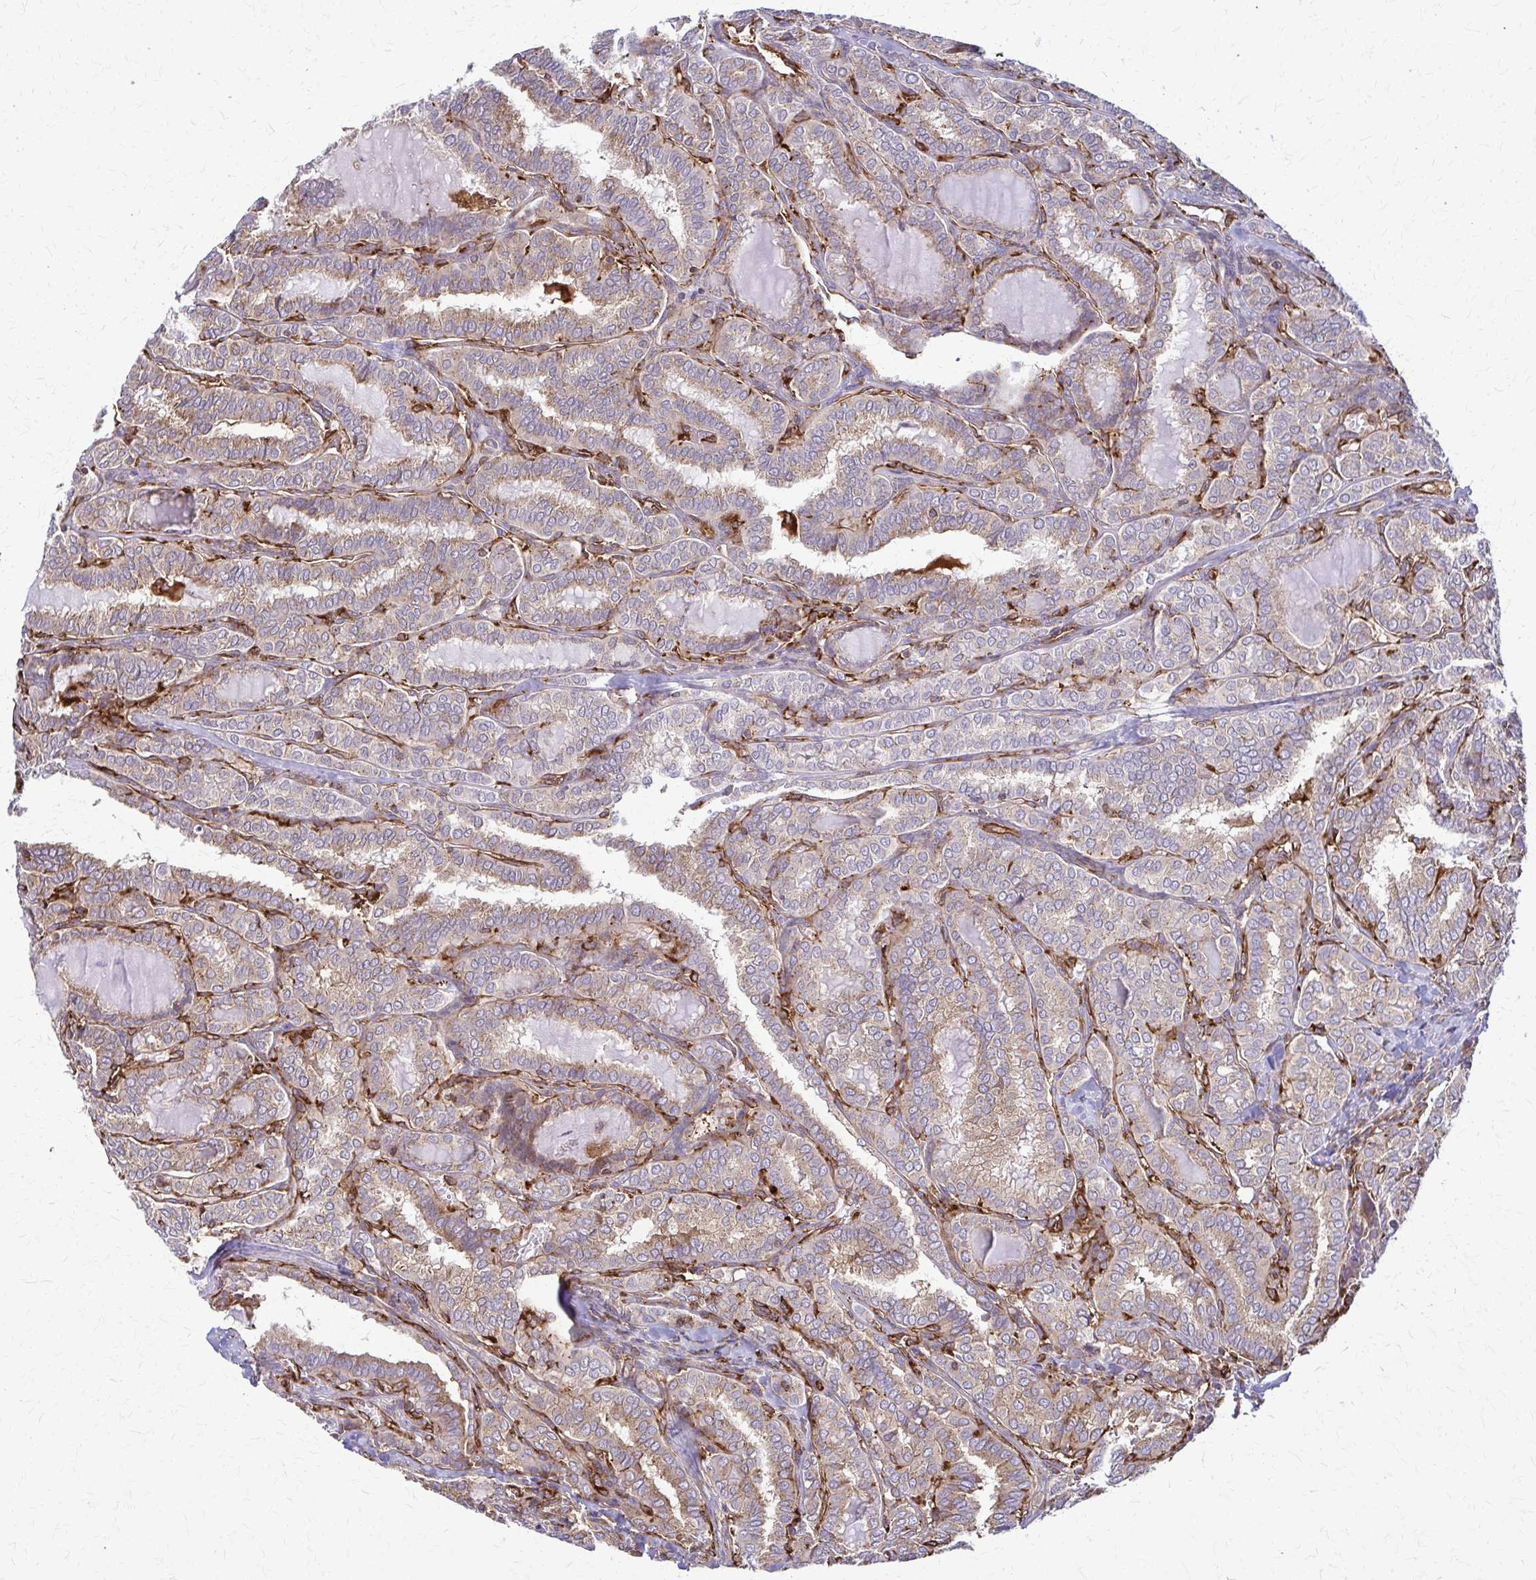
{"staining": {"intensity": "weak", "quantity": ">75%", "location": "cytoplasmic/membranous"}, "tissue": "thyroid cancer", "cell_type": "Tumor cells", "image_type": "cancer", "snomed": [{"axis": "morphology", "description": "Papillary adenocarcinoma, NOS"}, {"axis": "topography", "description": "Thyroid gland"}], "caption": "This is a micrograph of IHC staining of thyroid papillary adenocarcinoma, which shows weak expression in the cytoplasmic/membranous of tumor cells.", "gene": "WASF2", "patient": {"sex": "female", "age": 30}}